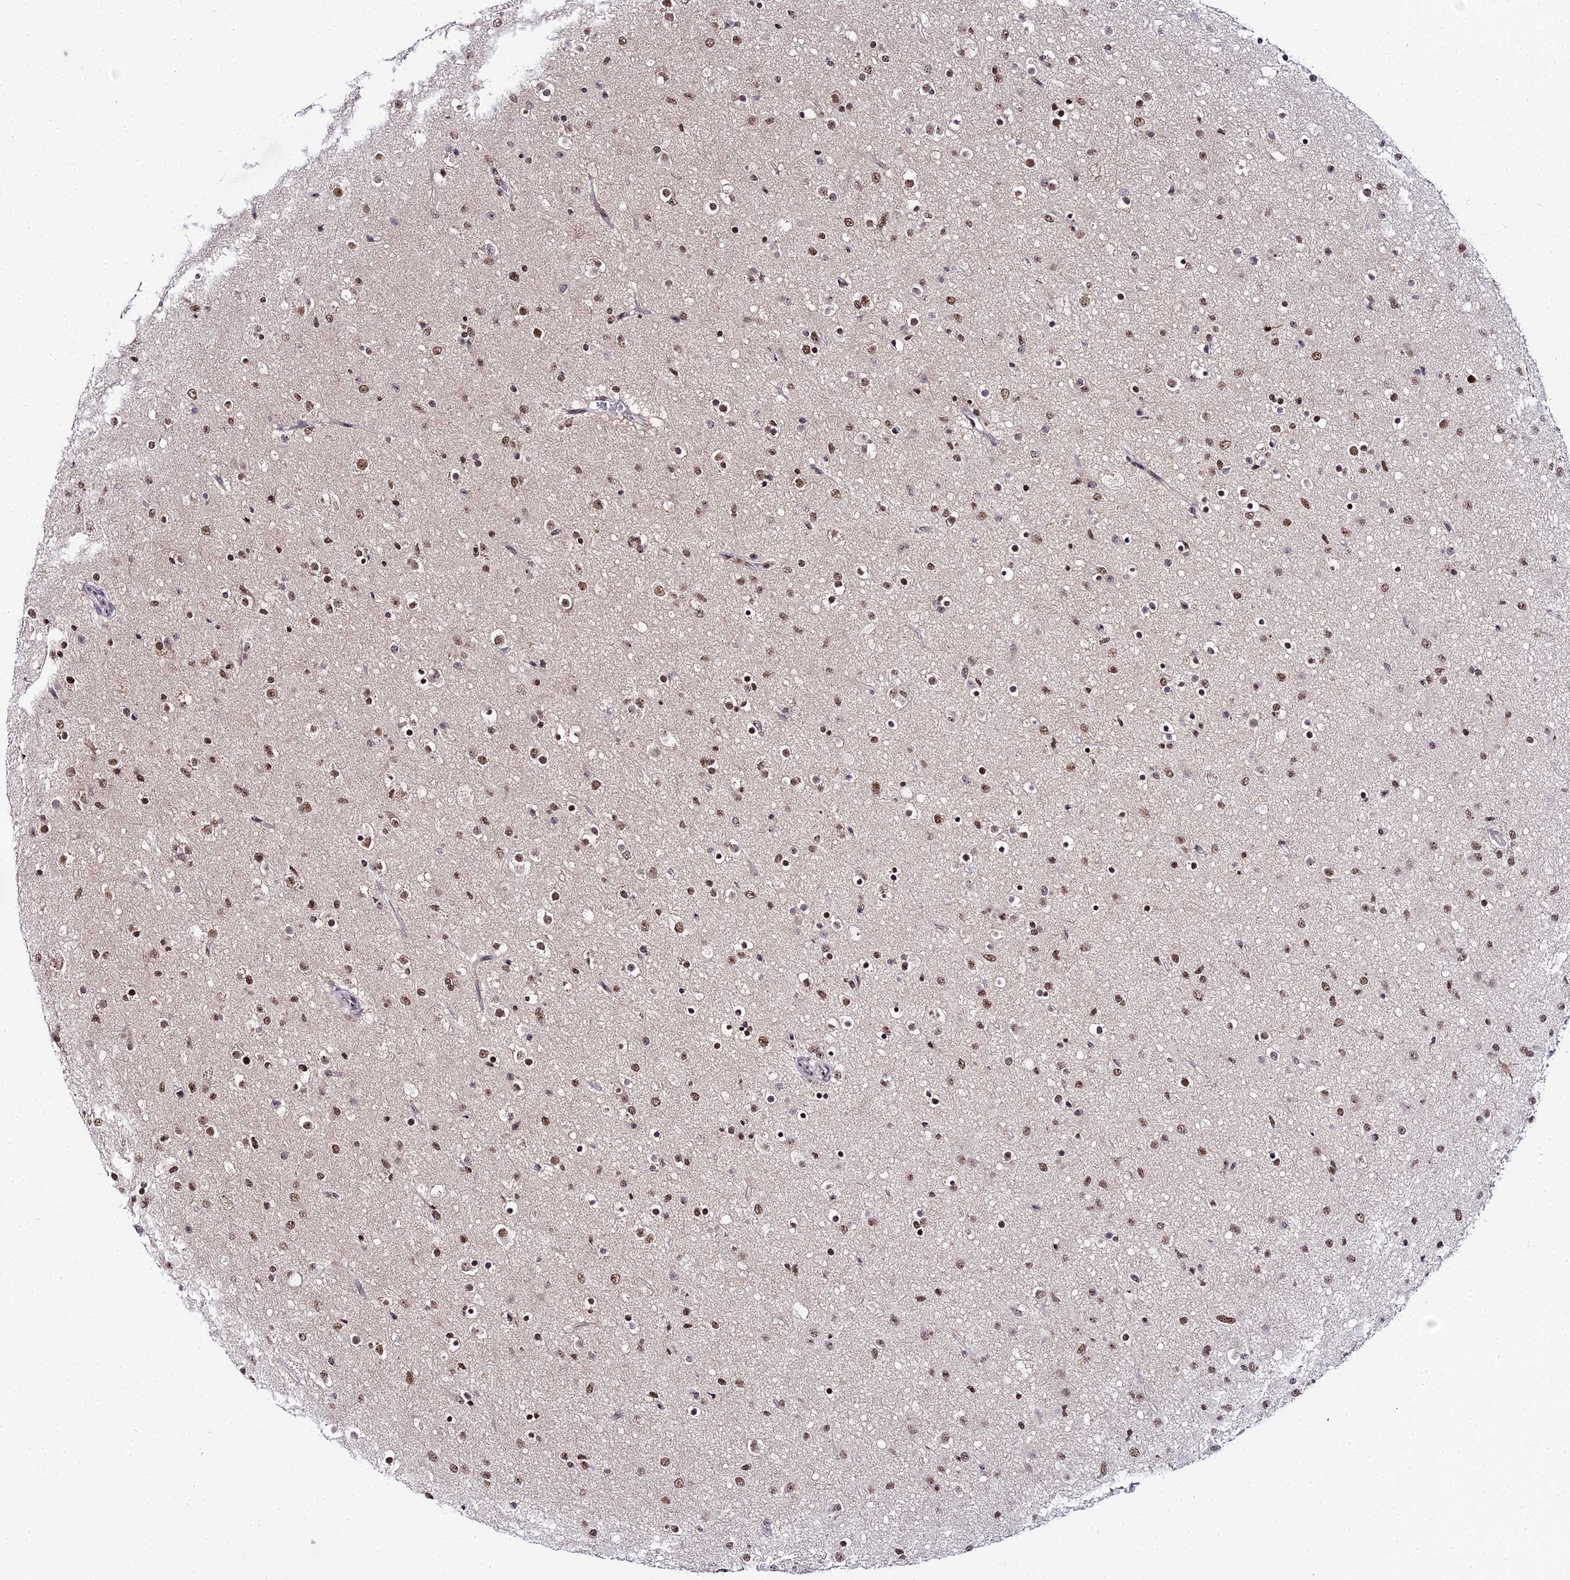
{"staining": {"intensity": "moderate", "quantity": ">75%", "location": "nuclear"}, "tissue": "glioma", "cell_type": "Tumor cells", "image_type": "cancer", "snomed": [{"axis": "morphology", "description": "Glioma, malignant, Low grade"}, {"axis": "topography", "description": "Brain"}], "caption": "The immunohistochemical stain labels moderate nuclear positivity in tumor cells of glioma tissue.", "gene": "EXOSC3", "patient": {"sex": "male", "age": 65}}